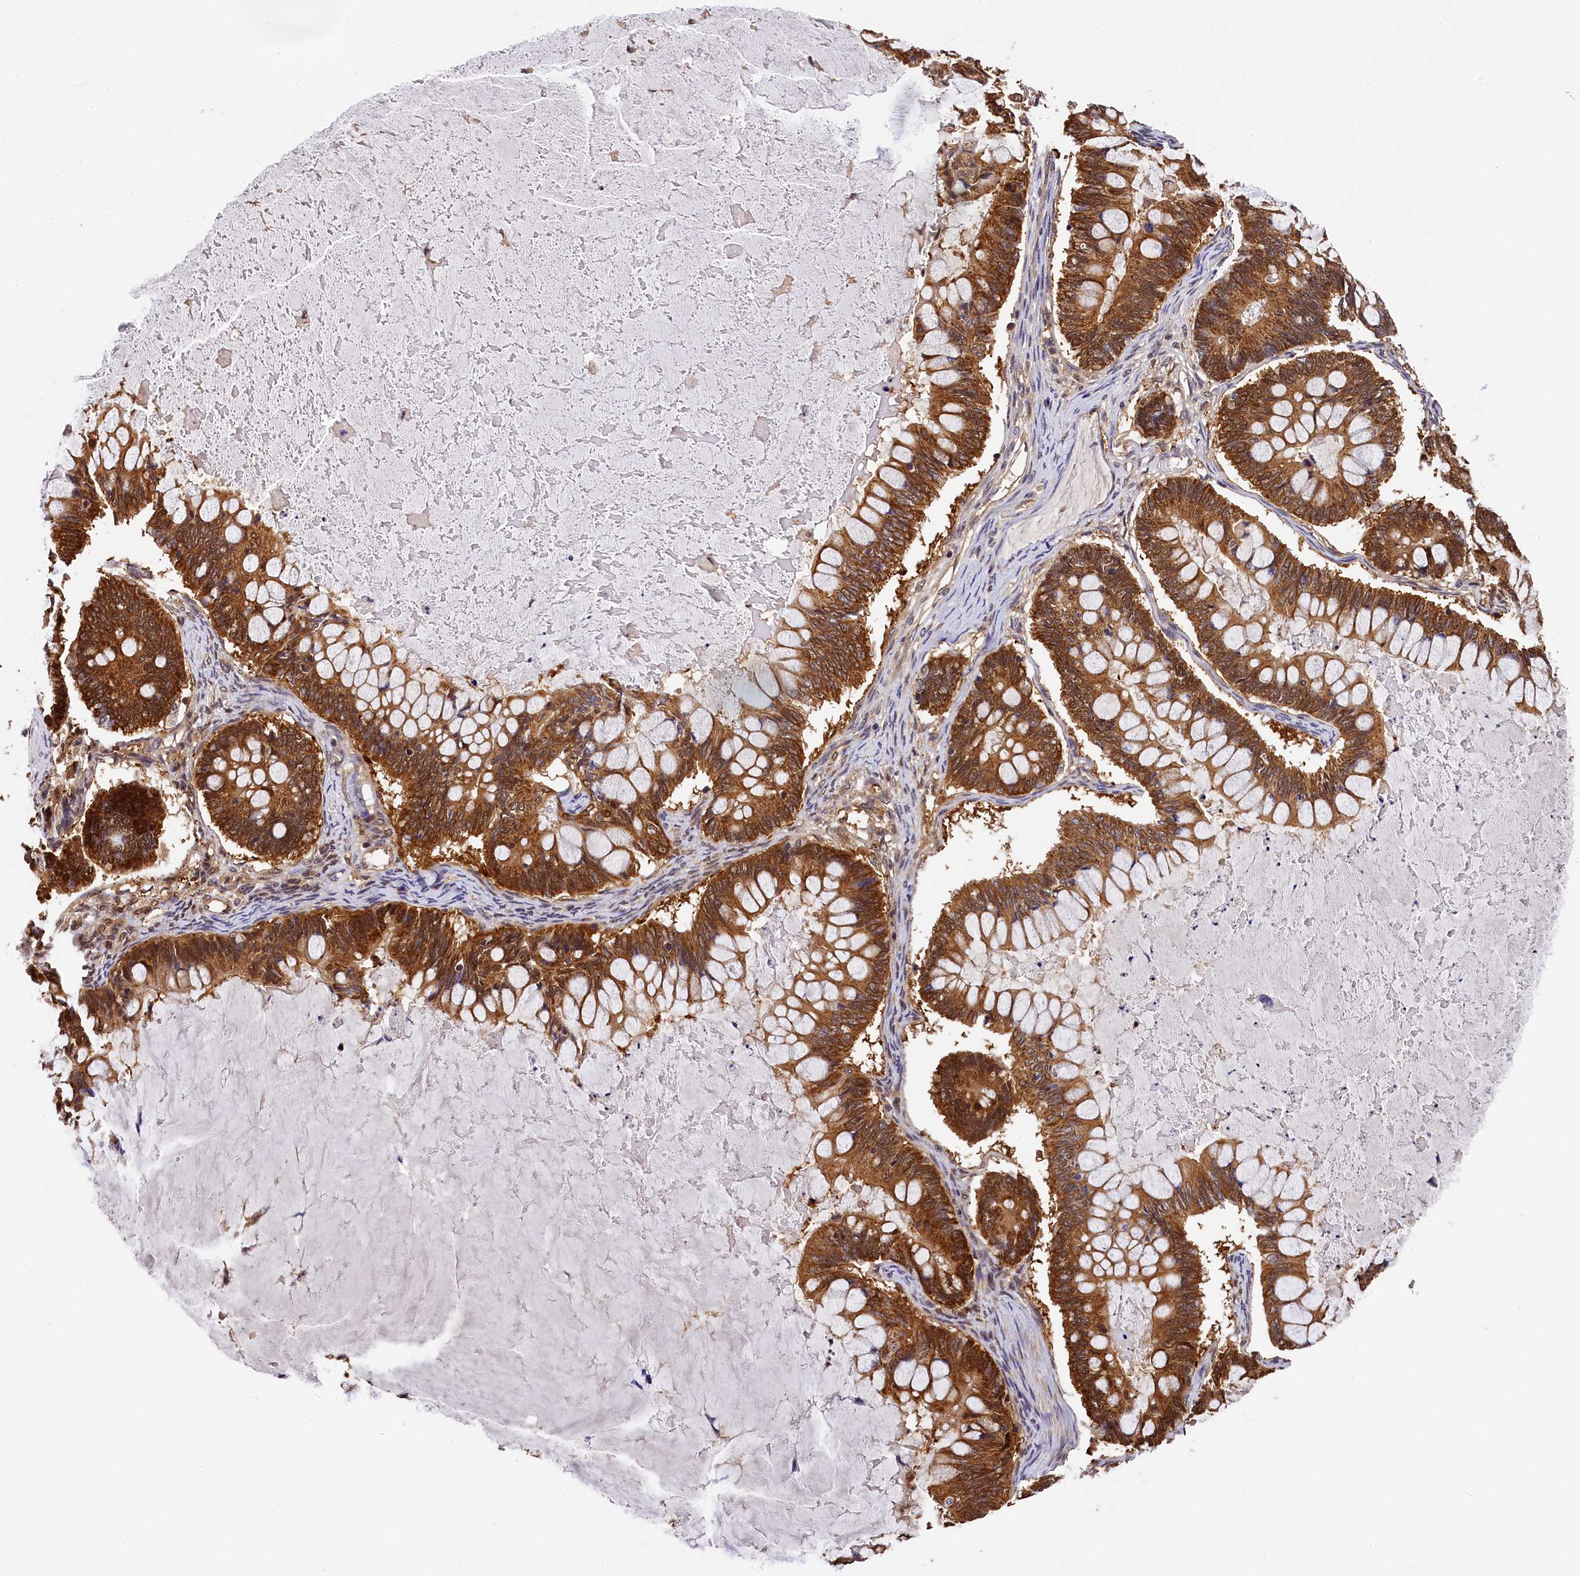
{"staining": {"intensity": "strong", "quantity": ">75%", "location": "cytoplasmic/membranous,nuclear"}, "tissue": "ovarian cancer", "cell_type": "Tumor cells", "image_type": "cancer", "snomed": [{"axis": "morphology", "description": "Cystadenocarcinoma, mucinous, NOS"}, {"axis": "topography", "description": "Ovary"}], "caption": "A micrograph showing strong cytoplasmic/membranous and nuclear positivity in approximately >75% of tumor cells in mucinous cystadenocarcinoma (ovarian), as visualized by brown immunohistochemical staining.", "gene": "EIF6", "patient": {"sex": "female", "age": 61}}